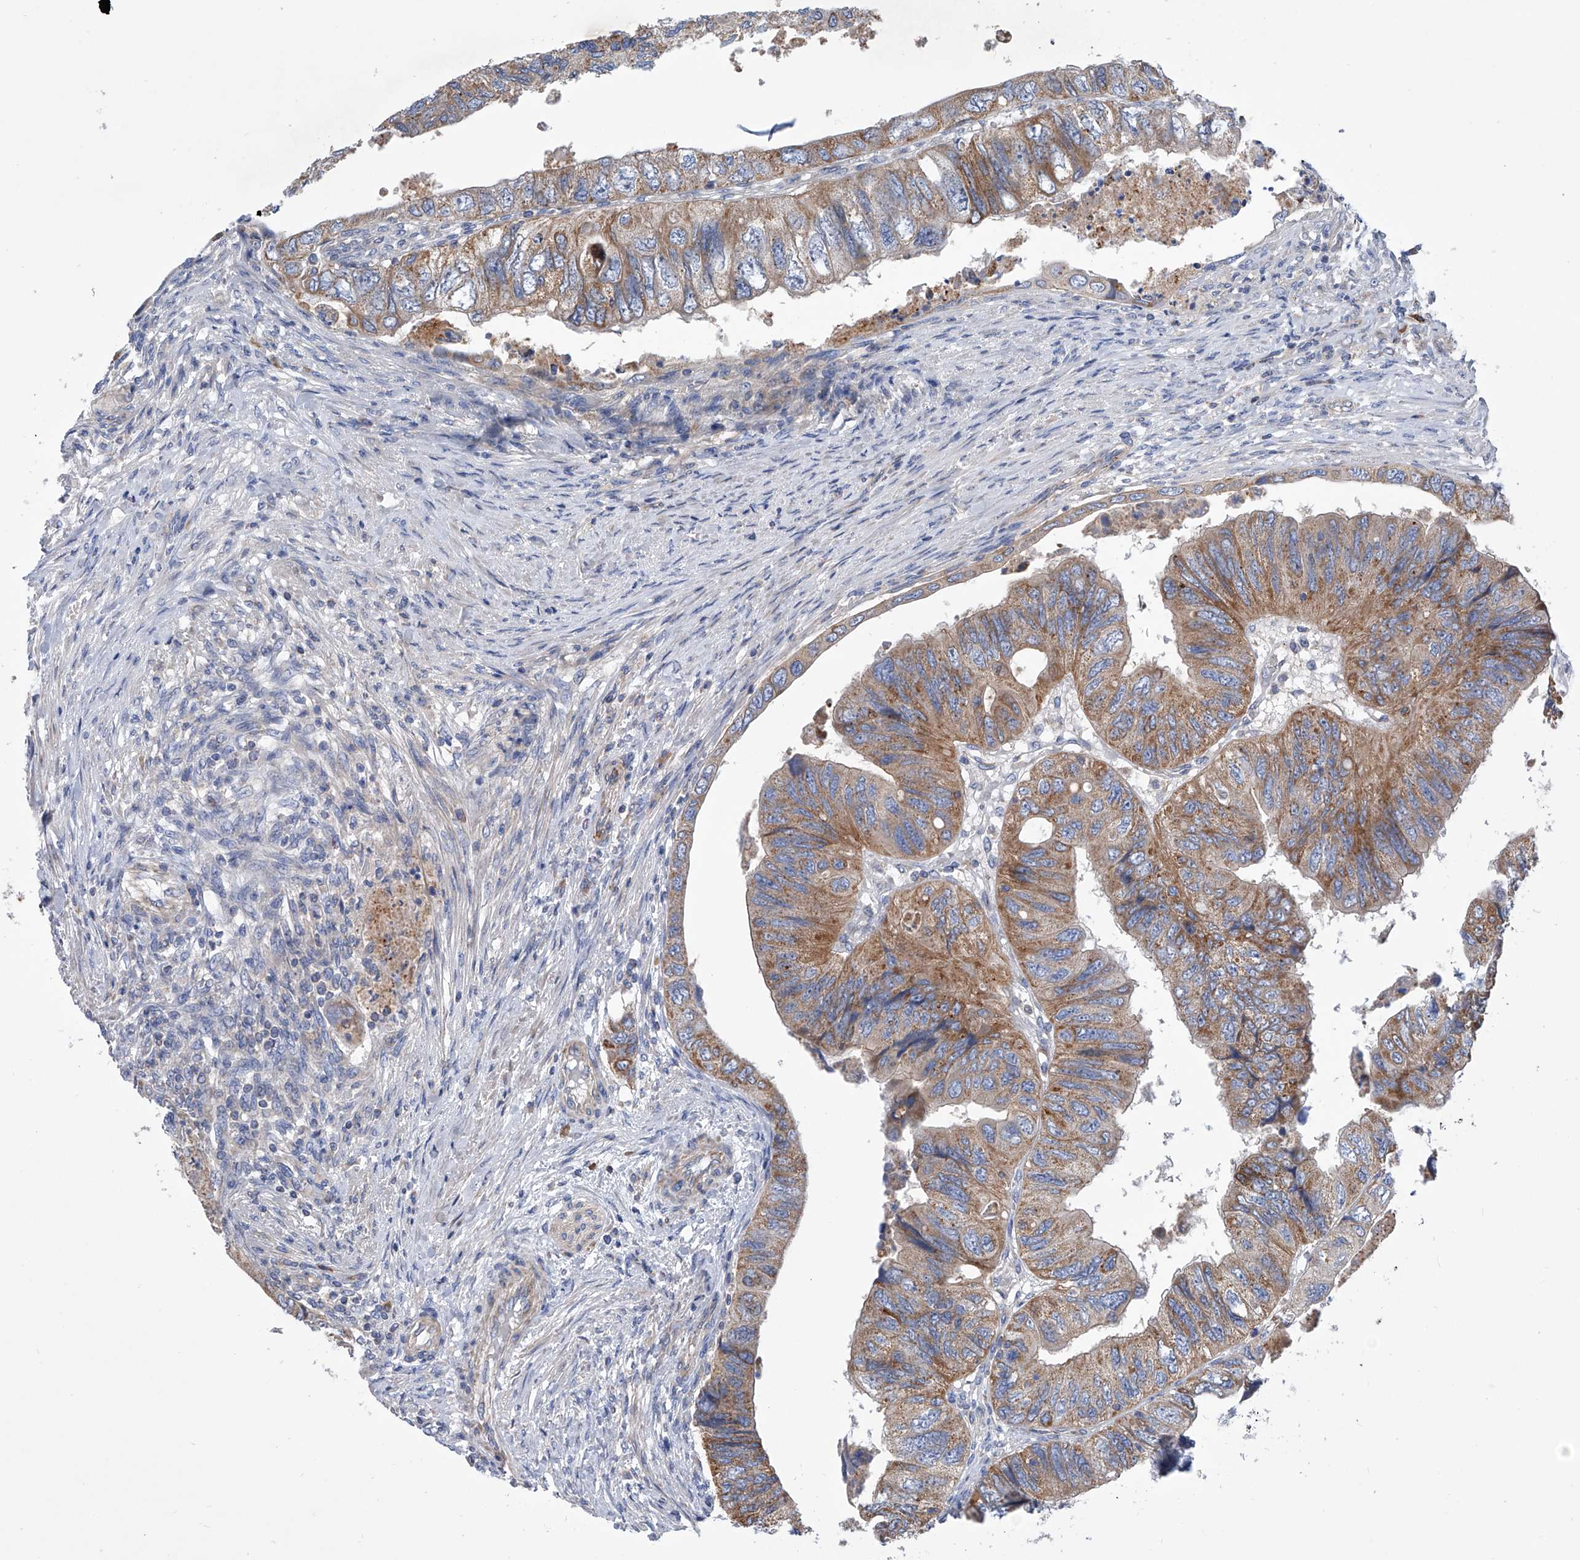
{"staining": {"intensity": "moderate", "quantity": ">75%", "location": "cytoplasmic/membranous"}, "tissue": "colorectal cancer", "cell_type": "Tumor cells", "image_type": "cancer", "snomed": [{"axis": "morphology", "description": "Adenocarcinoma, NOS"}, {"axis": "topography", "description": "Rectum"}], "caption": "Colorectal cancer (adenocarcinoma) stained with a brown dye displays moderate cytoplasmic/membranous positive staining in approximately >75% of tumor cells.", "gene": "MLYCD", "patient": {"sex": "male", "age": 63}}